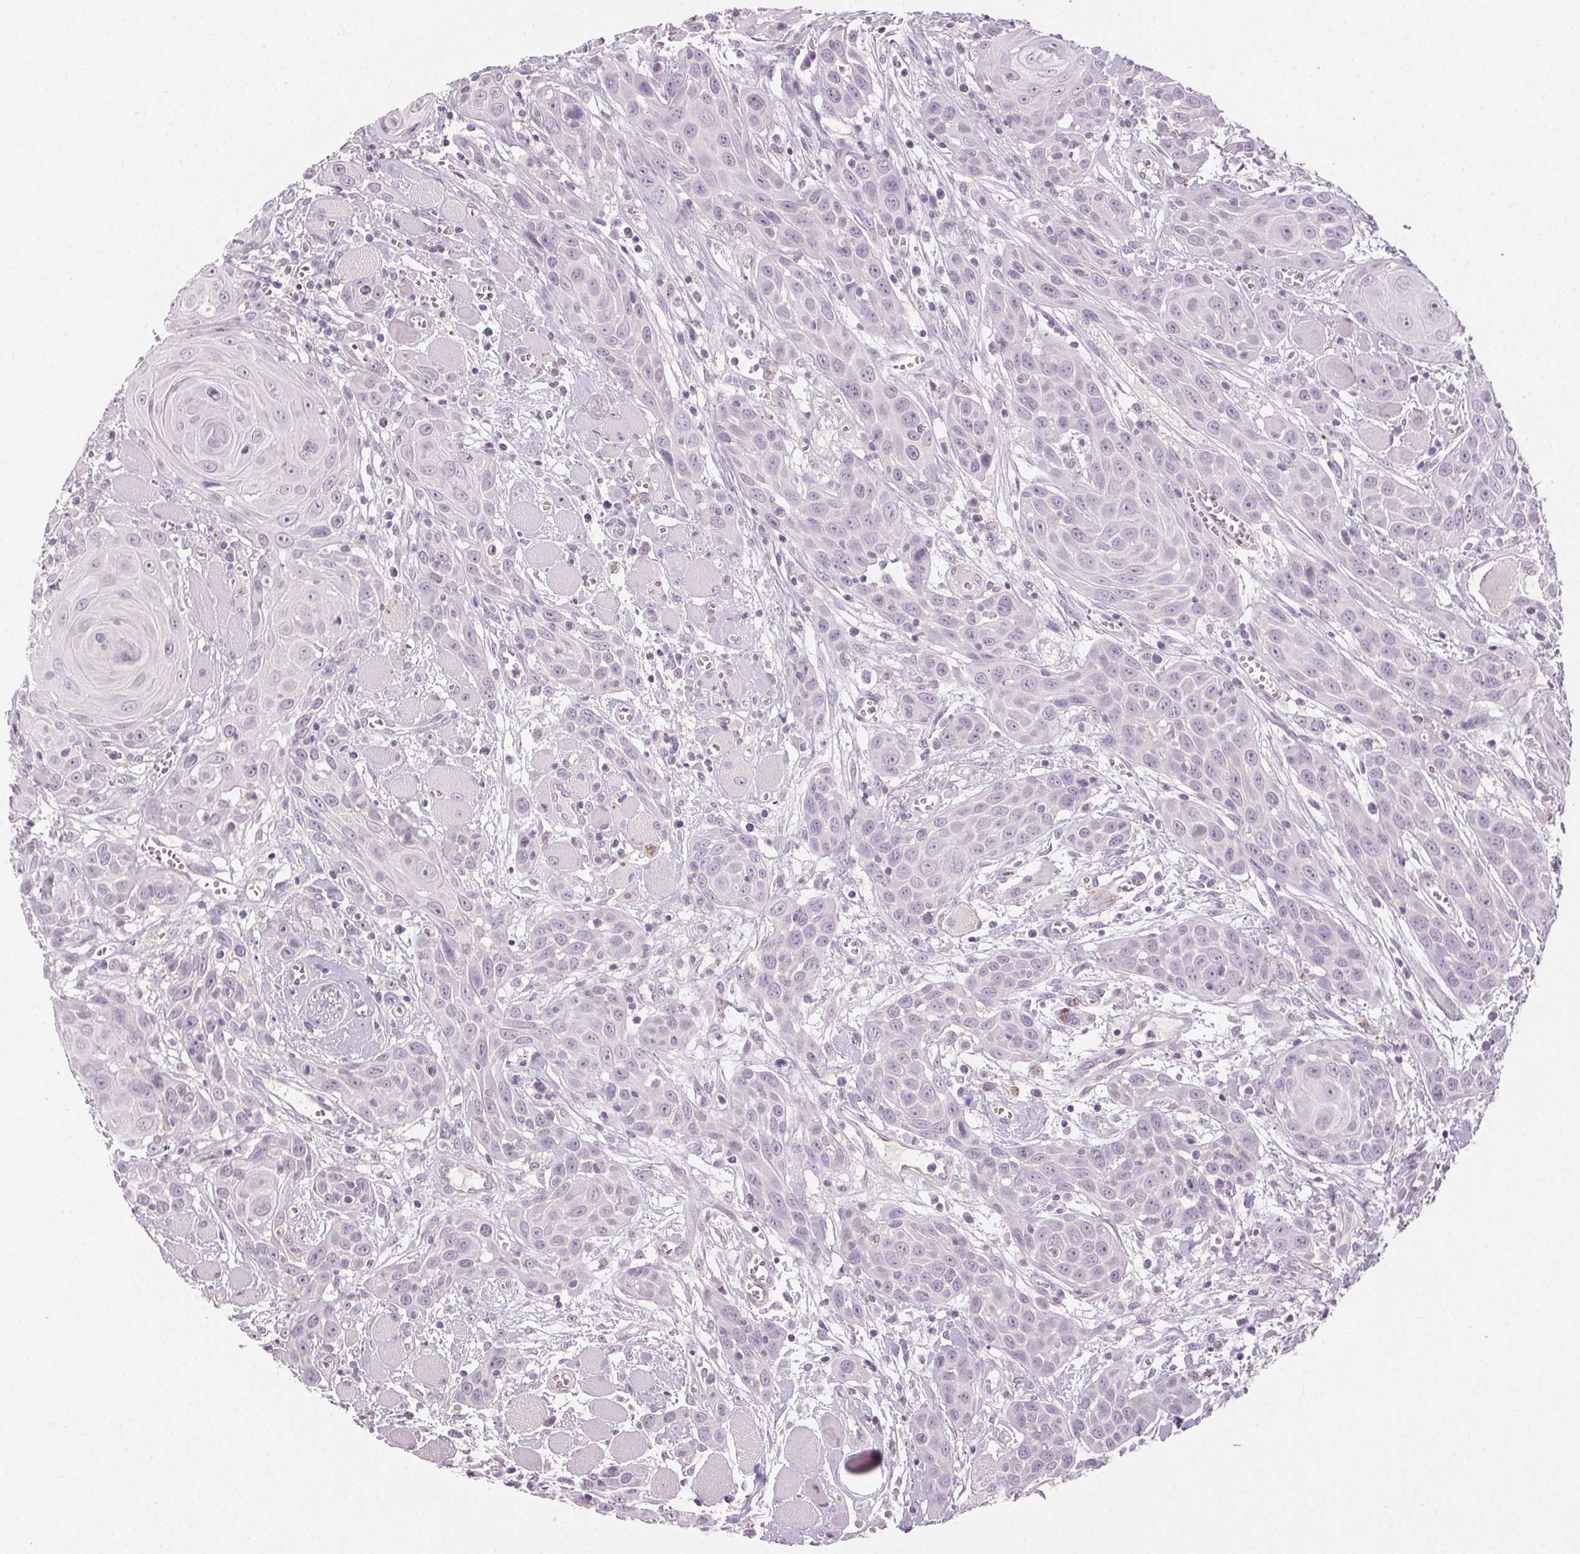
{"staining": {"intensity": "negative", "quantity": "none", "location": "none"}, "tissue": "head and neck cancer", "cell_type": "Tumor cells", "image_type": "cancer", "snomed": [{"axis": "morphology", "description": "Squamous cell carcinoma, NOS"}, {"axis": "topography", "description": "Head-Neck"}], "caption": "This photomicrograph is of squamous cell carcinoma (head and neck) stained with immunohistochemistry to label a protein in brown with the nuclei are counter-stained blue. There is no staining in tumor cells. The staining is performed using DAB (3,3'-diaminobenzidine) brown chromogen with nuclei counter-stained in using hematoxylin.", "gene": "CLTRN", "patient": {"sex": "female", "age": 80}}